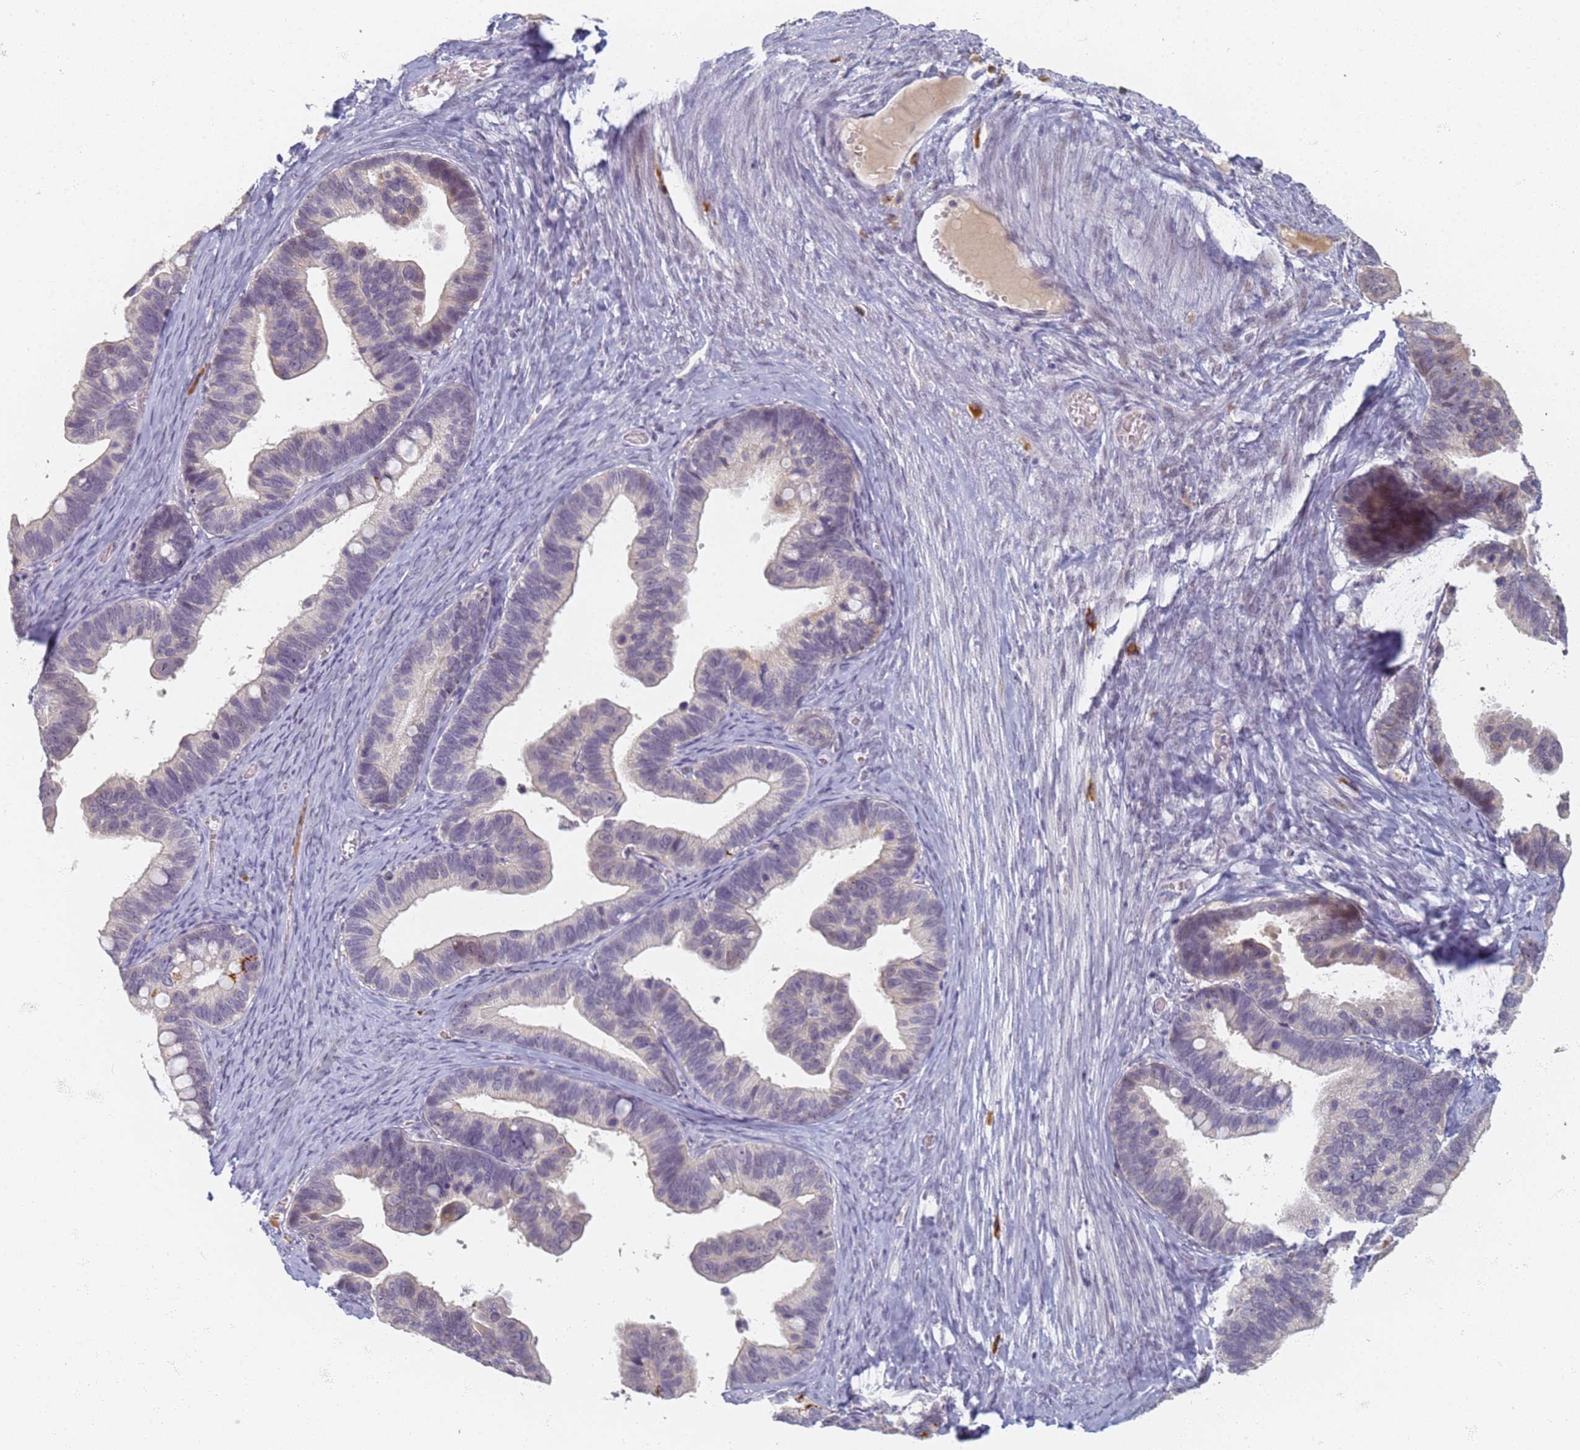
{"staining": {"intensity": "weak", "quantity": "<25%", "location": "cytoplasmic/membranous"}, "tissue": "ovarian cancer", "cell_type": "Tumor cells", "image_type": "cancer", "snomed": [{"axis": "morphology", "description": "Cystadenocarcinoma, serous, NOS"}, {"axis": "topography", "description": "Ovary"}], "caption": "There is no significant expression in tumor cells of ovarian cancer (serous cystadenocarcinoma).", "gene": "SLC38A9", "patient": {"sex": "female", "age": 56}}